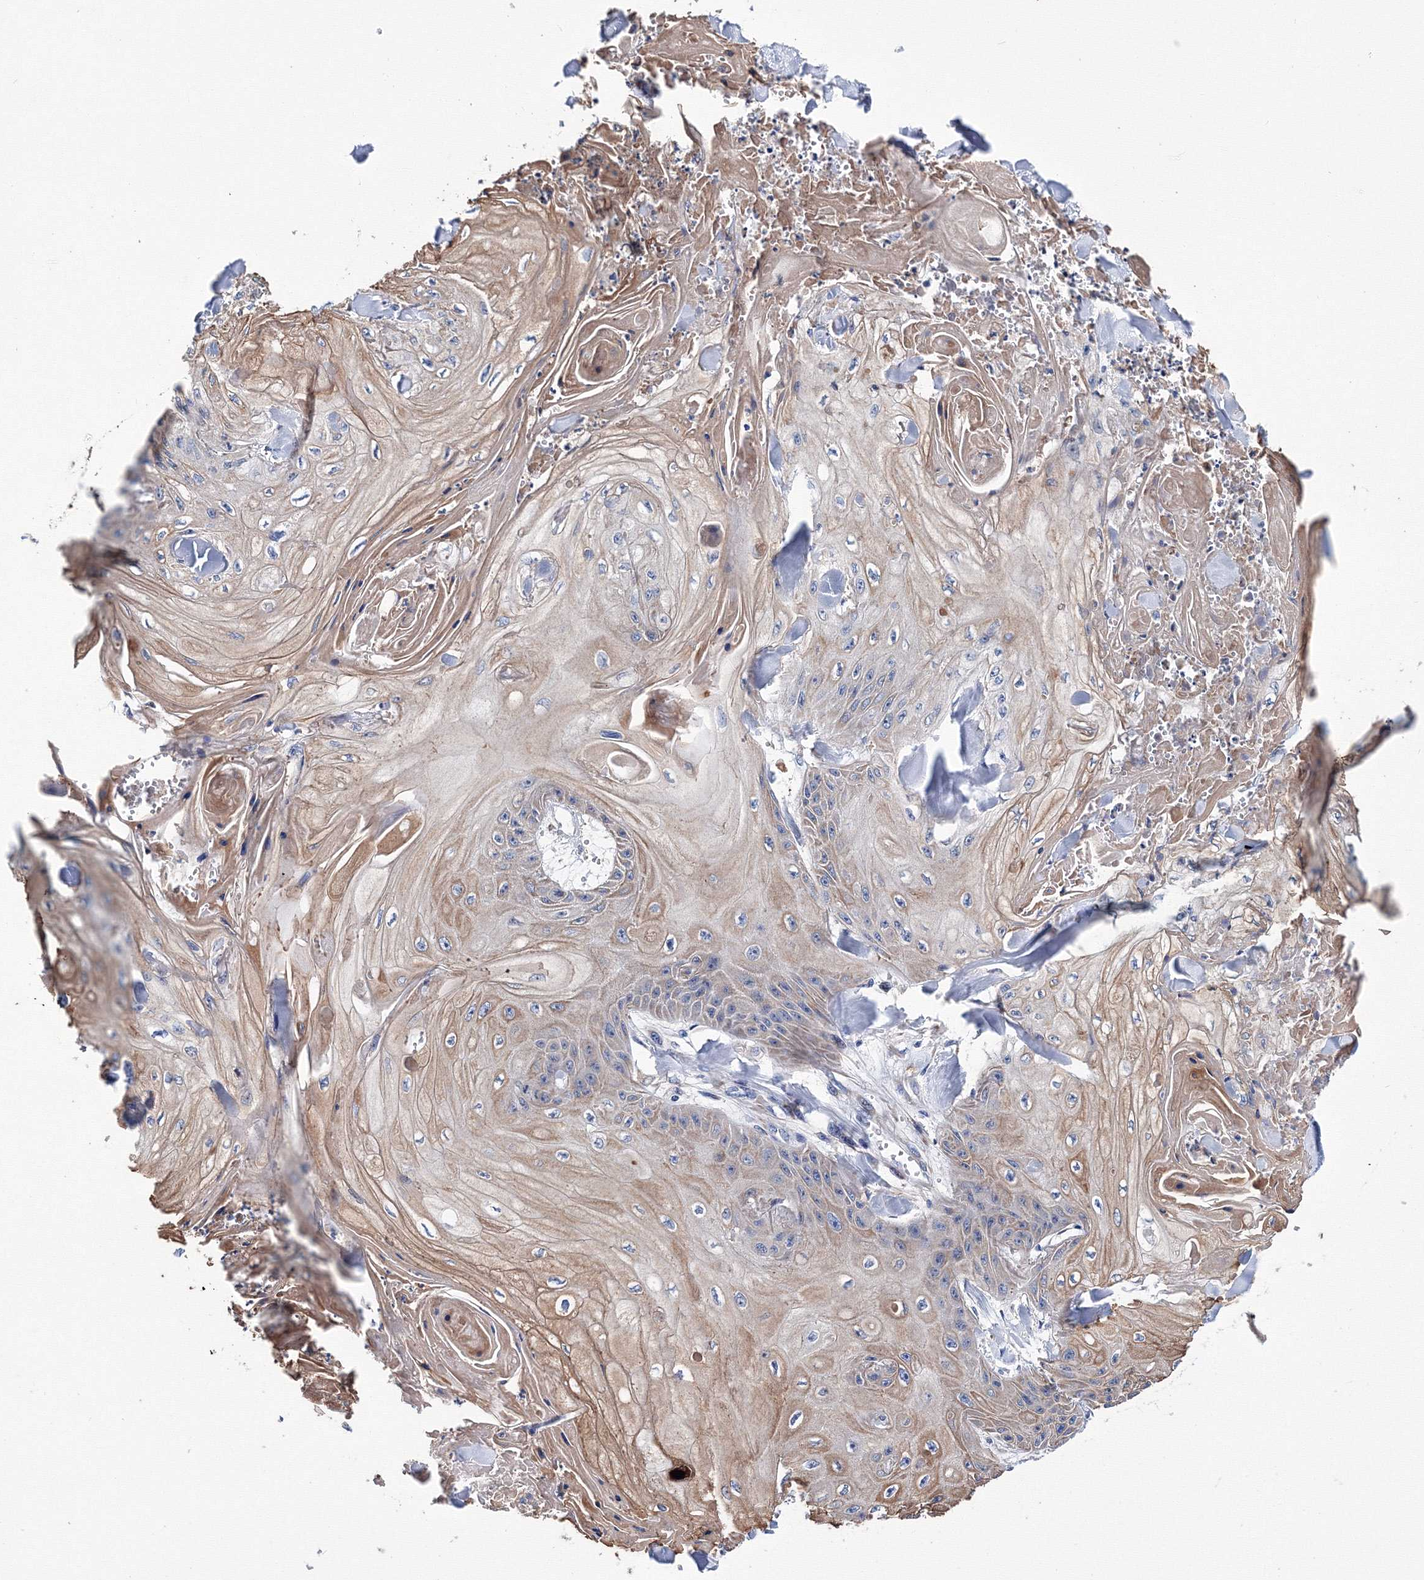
{"staining": {"intensity": "moderate", "quantity": "<25%", "location": "cytoplasmic/membranous"}, "tissue": "skin cancer", "cell_type": "Tumor cells", "image_type": "cancer", "snomed": [{"axis": "morphology", "description": "Squamous cell carcinoma, NOS"}, {"axis": "topography", "description": "Skin"}], "caption": "Human skin squamous cell carcinoma stained with a protein marker reveals moderate staining in tumor cells.", "gene": "TRPM2", "patient": {"sex": "male", "age": 74}}